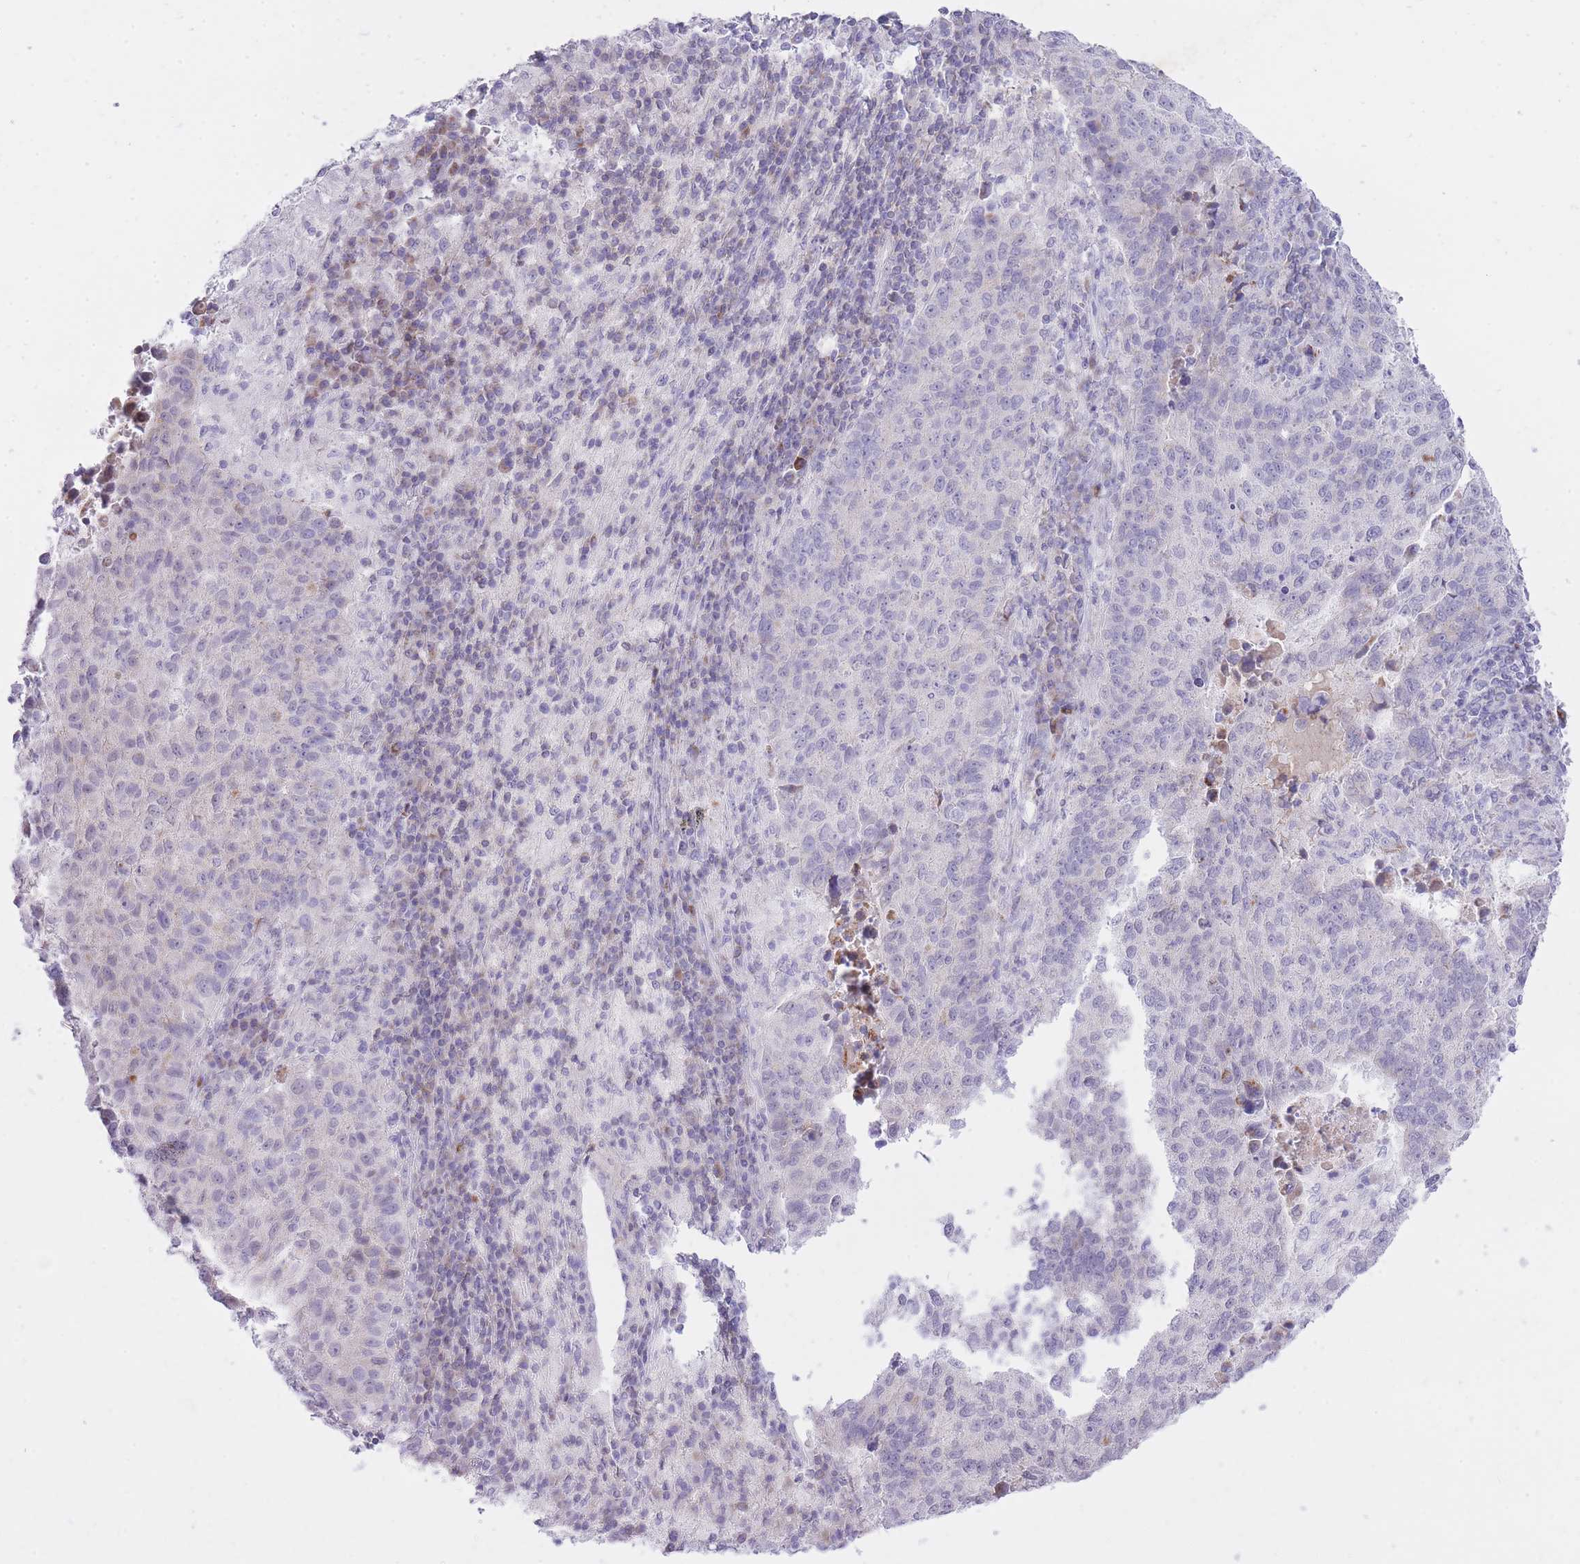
{"staining": {"intensity": "negative", "quantity": "none", "location": "none"}, "tissue": "lung cancer", "cell_type": "Tumor cells", "image_type": "cancer", "snomed": [{"axis": "morphology", "description": "Squamous cell carcinoma, NOS"}, {"axis": "topography", "description": "Lung"}], "caption": "High magnification brightfield microscopy of lung cancer (squamous cell carcinoma) stained with DAB (3,3'-diaminobenzidine) (brown) and counterstained with hematoxylin (blue): tumor cells show no significant positivity. The staining was performed using DAB (3,3'-diaminobenzidine) to visualize the protein expression in brown, while the nuclei were stained in blue with hematoxylin (Magnification: 20x).", "gene": "DENND2D", "patient": {"sex": "male", "age": 73}}